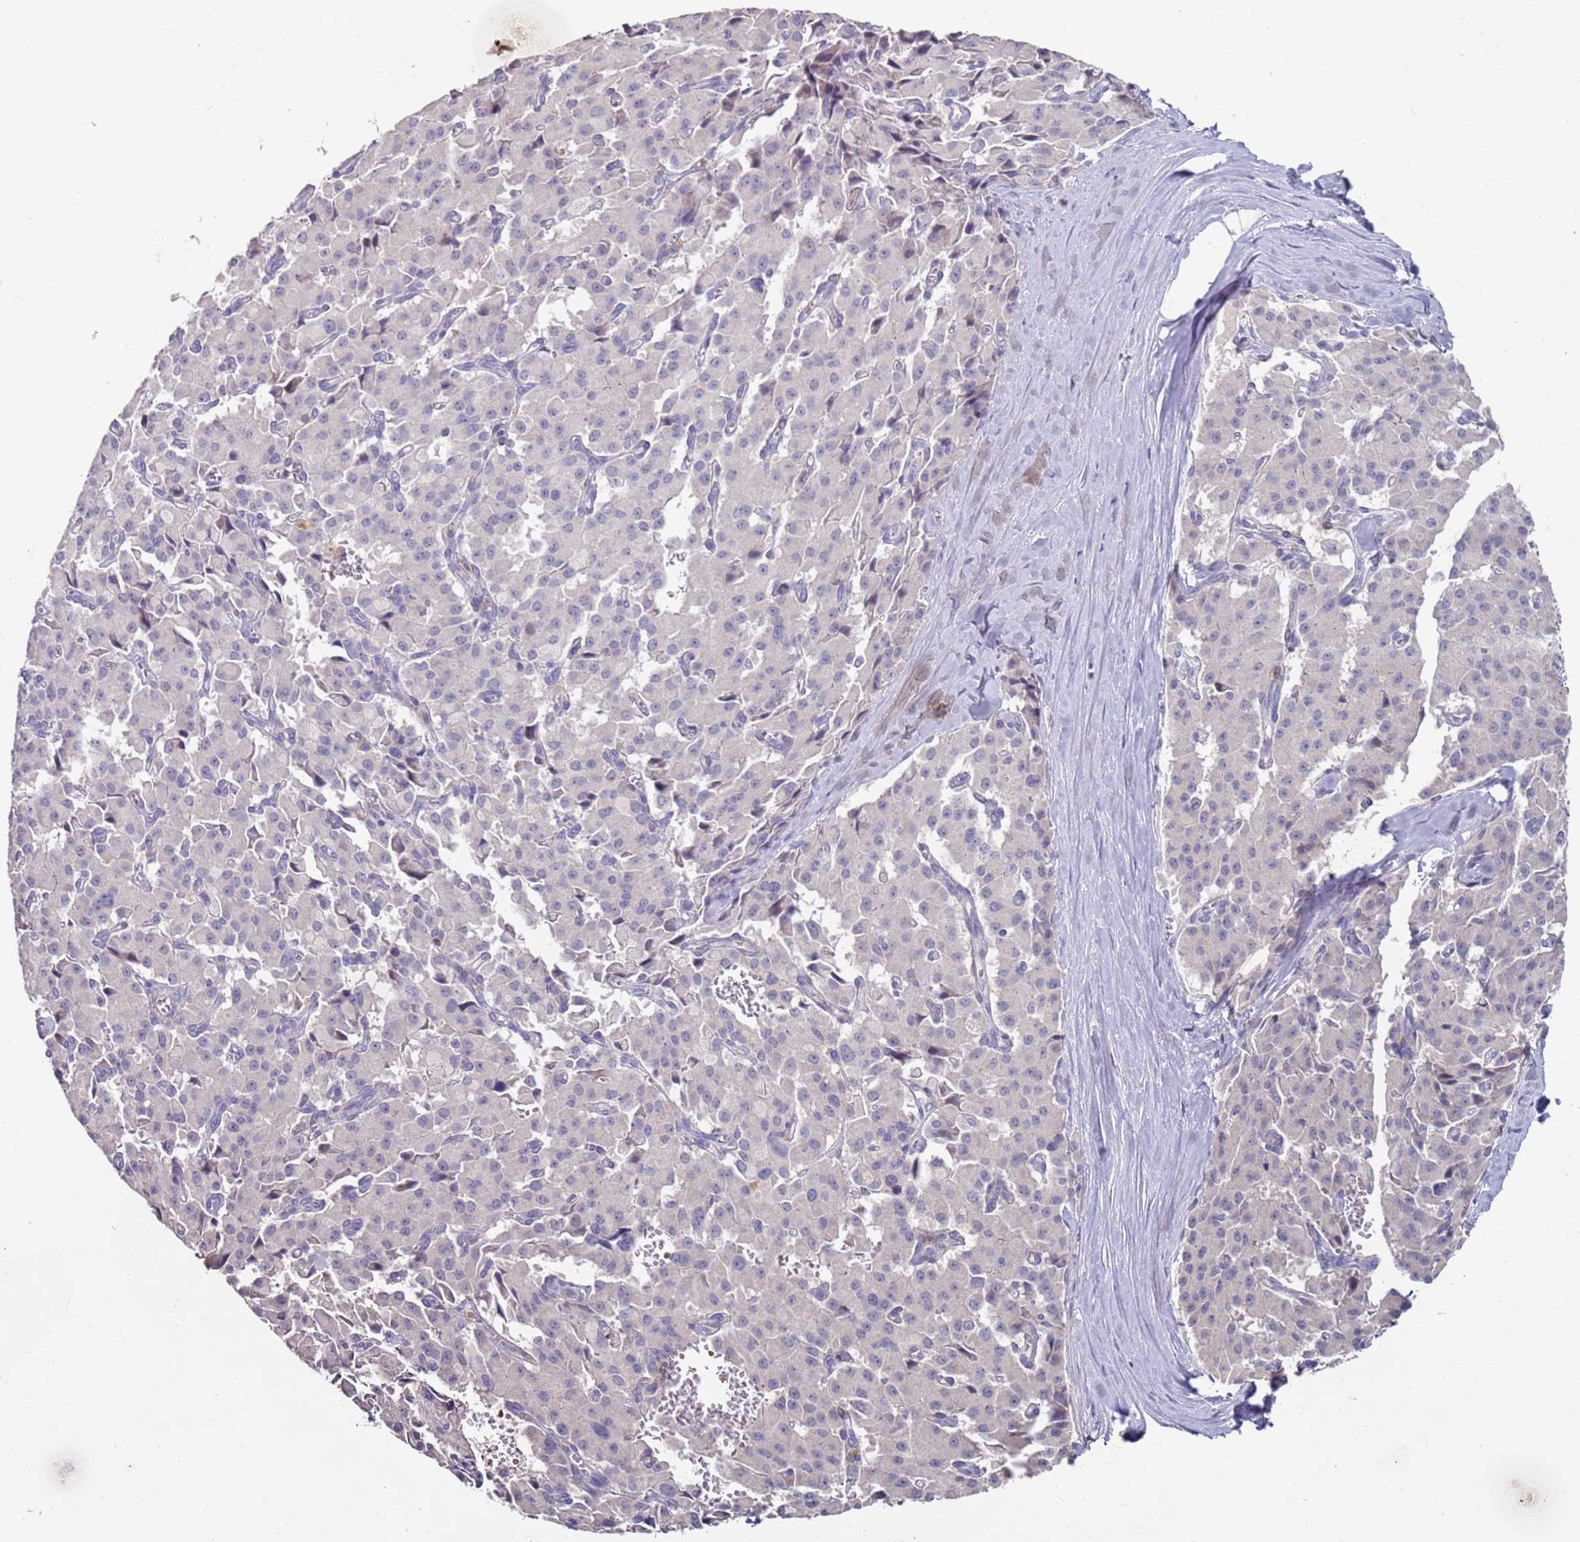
{"staining": {"intensity": "negative", "quantity": "none", "location": "none"}, "tissue": "pancreatic cancer", "cell_type": "Tumor cells", "image_type": "cancer", "snomed": [{"axis": "morphology", "description": "Adenocarcinoma, NOS"}, {"axis": "topography", "description": "Pancreas"}], "caption": "IHC photomicrograph of human pancreatic adenocarcinoma stained for a protein (brown), which reveals no expression in tumor cells.", "gene": "LACC1", "patient": {"sex": "male", "age": 65}}